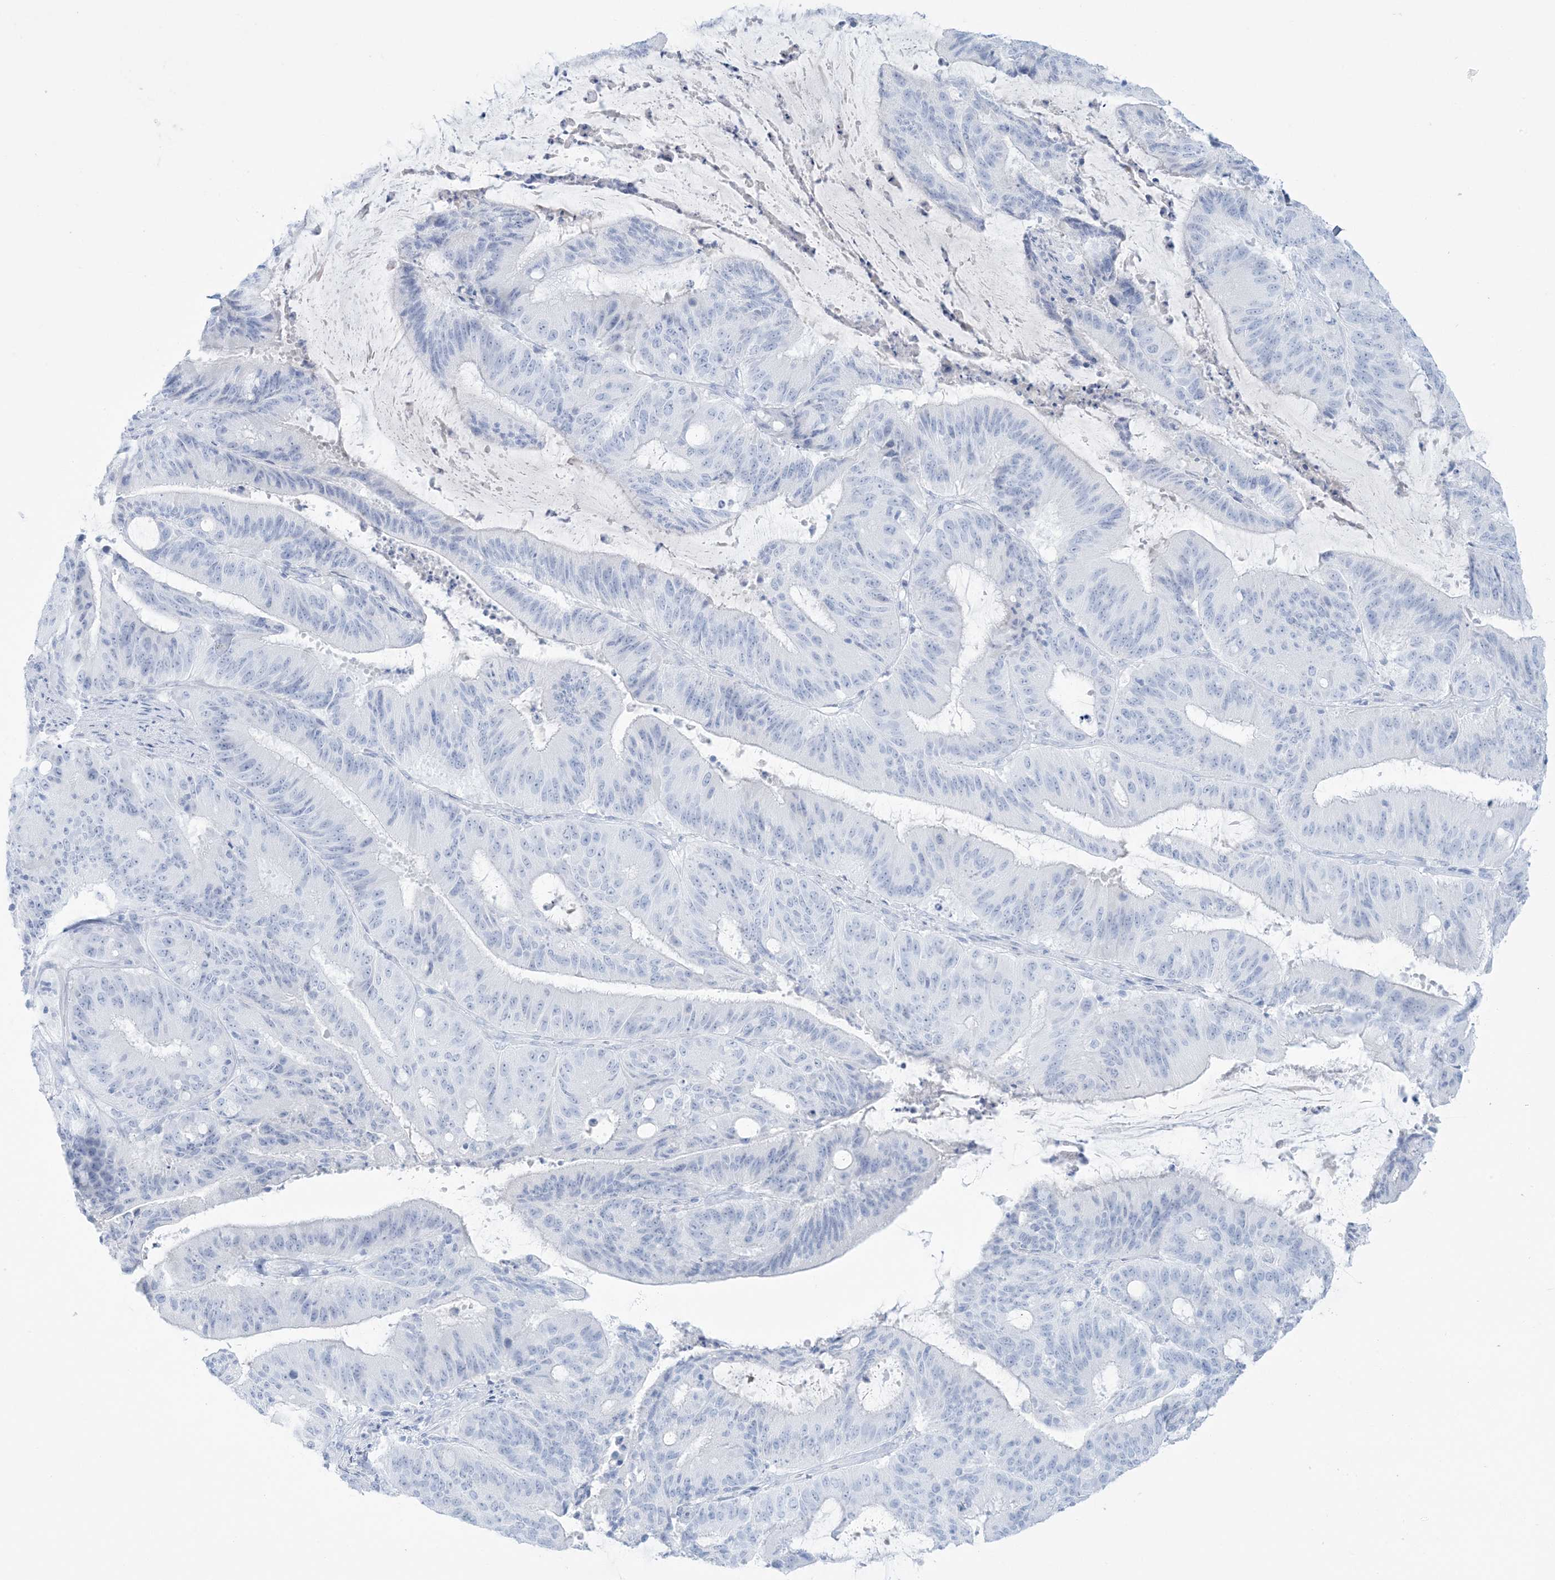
{"staining": {"intensity": "negative", "quantity": "none", "location": "none"}, "tissue": "liver cancer", "cell_type": "Tumor cells", "image_type": "cancer", "snomed": [{"axis": "morphology", "description": "Normal tissue, NOS"}, {"axis": "morphology", "description": "Cholangiocarcinoma"}, {"axis": "topography", "description": "Liver"}, {"axis": "topography", "description": "Peripheral nerve tissue"}], "caption": "This histopathology image is of liver cancer stained with immunohistochemistry to label a protein in brown with the nuclei are counter-stained blue. There is no expression in tumor cells. (DAB (3,3'-diaminobenzidine) IHC with hematoxylin counter stain).", "gene": "AGXT", "patient": {"sex": "female", "age": 73}}